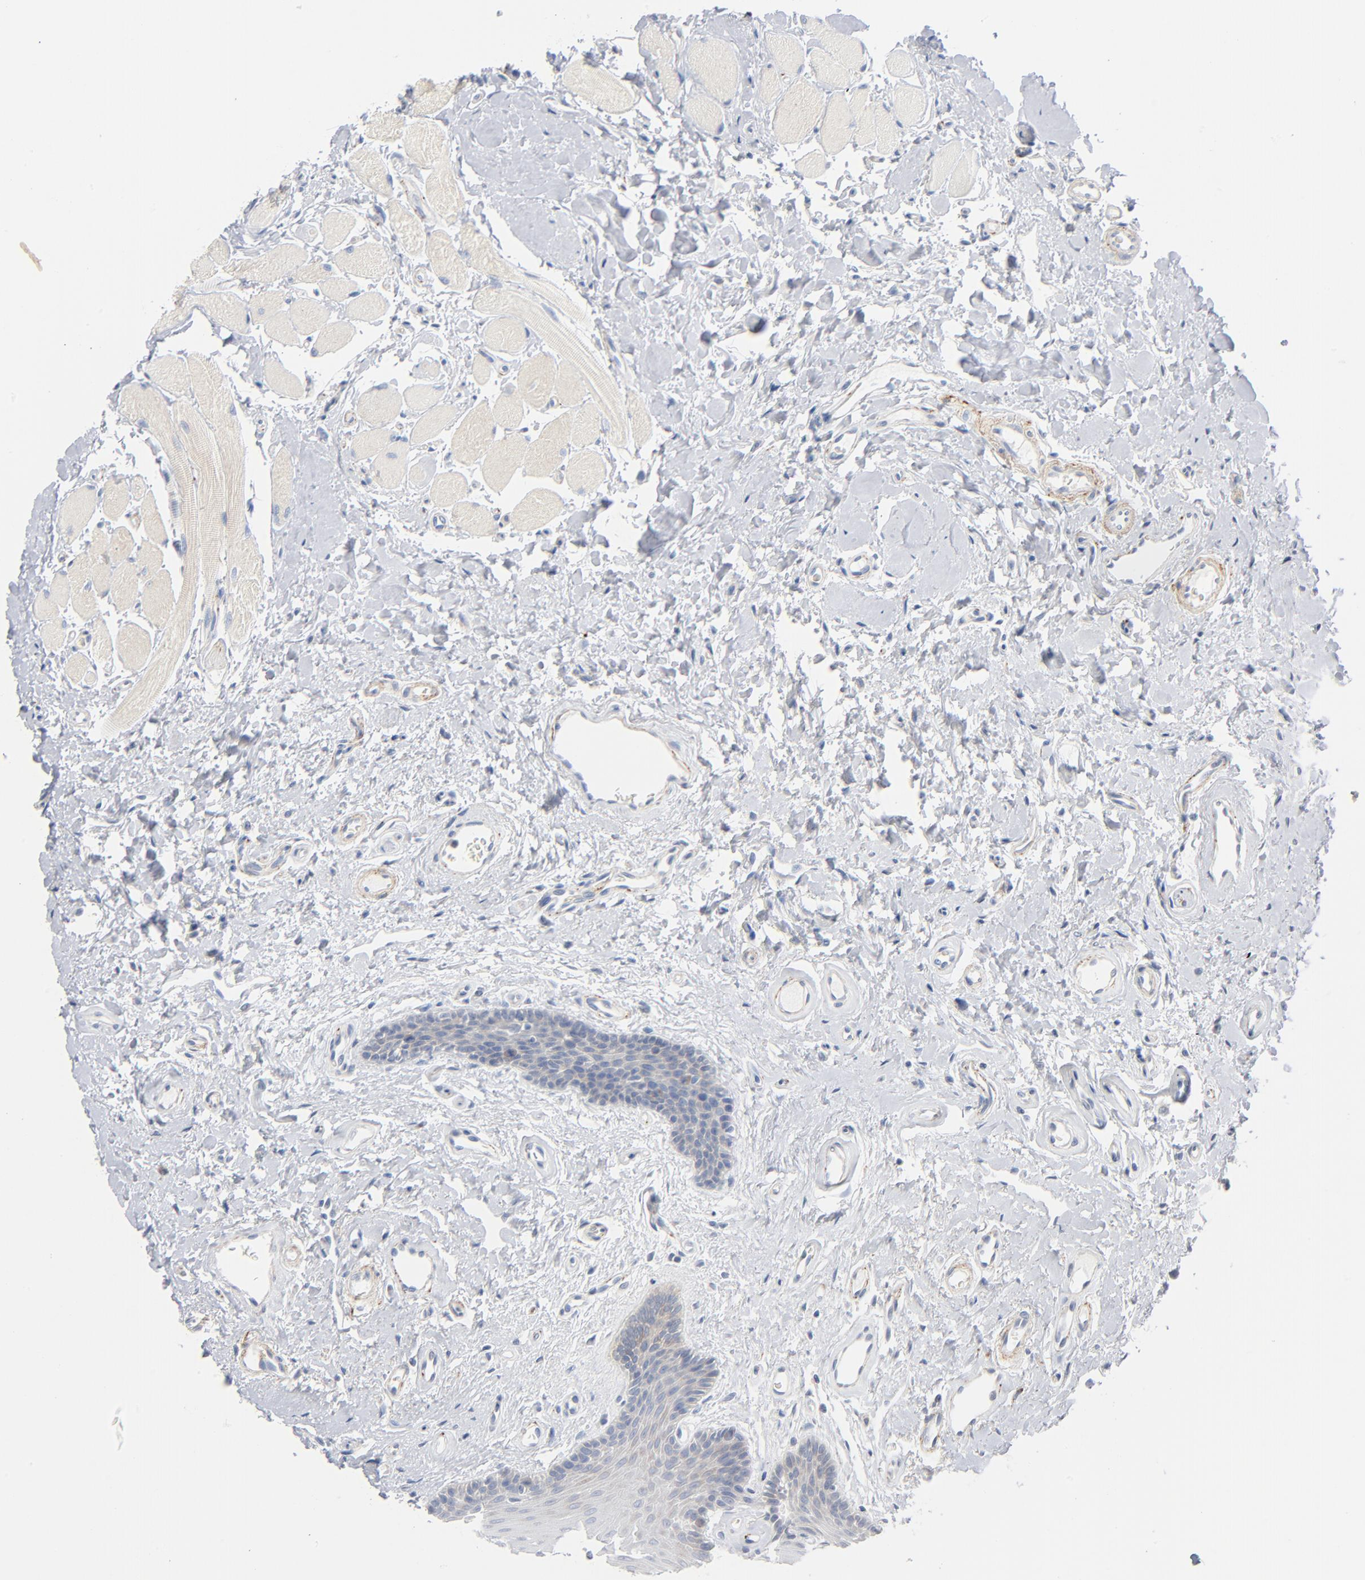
{"staining": {"intensity": "weak", "quantity": "25%-75%", "location": "cytoplasmic/membranous"}, "tissue": "oral mucosa", "cell_type": "Squamous epithelial cells", "image_type": "normal", "snomed": [{"axis": "morphology", "description": "Normal tissue, NOS"}, {"axis": "topography", "description": "Oral tissue"}], "caption": "Squamous epithelial cells display weak cytoplasmic/membranous staining in about 25%-75% of cells in normal oral mucosa. The protein of interest is shown in brown color, while the nuclei are stained blue.", "gene": "IFT43", "patient": {"sex": "male", "age": 62}}